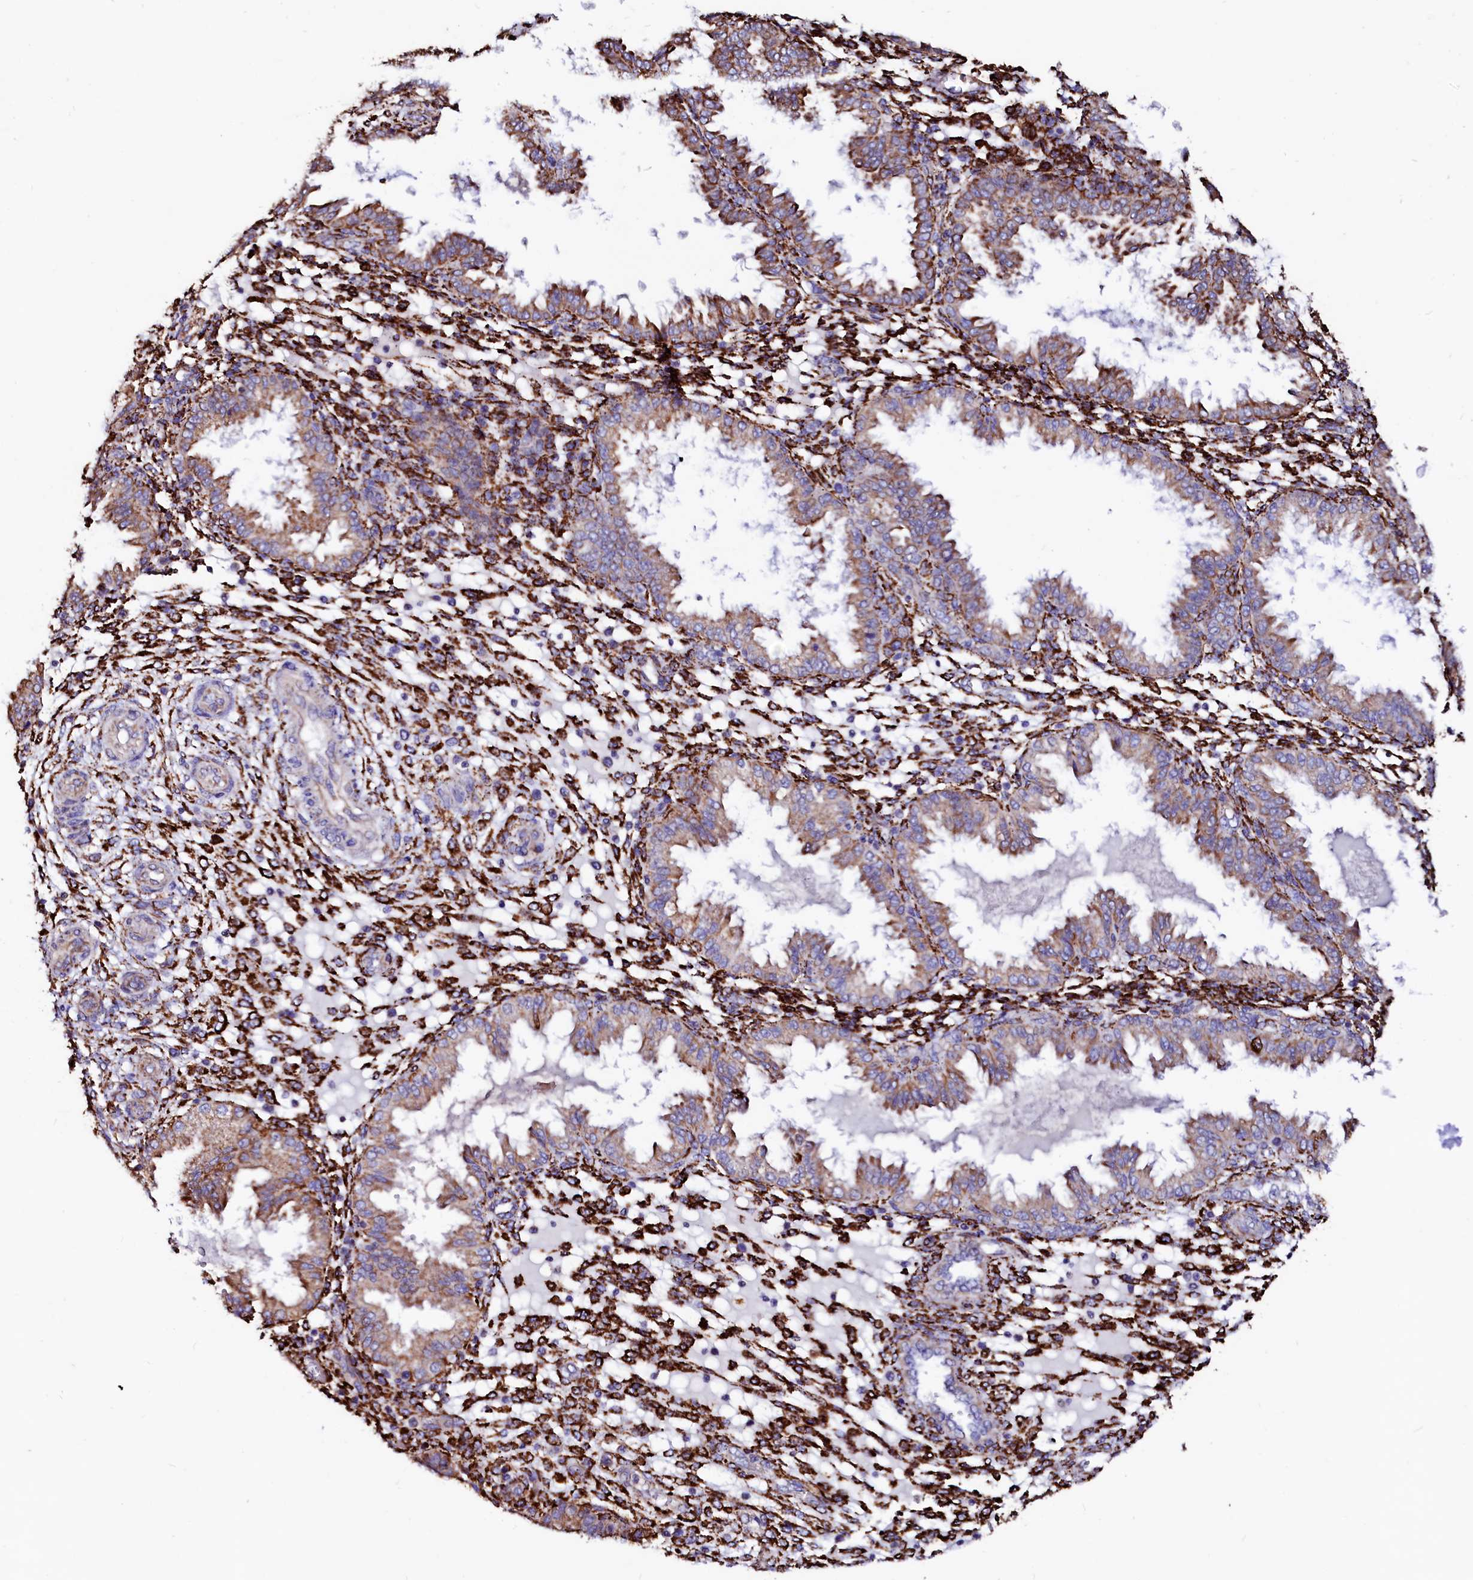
{"staining": {"intensity": "strong", "quantity": ">75%", "location": "cytoplasmic/membranous"}, "tissue": "endometrium", "cell_type": "Cells in endometrial stroma", "image_type": "normal", "snomed": [{"axis": "morphology", "description": "Normal tissue, NOS"}, {"axis": "topography", "description": "Endometrium"}], "caption": "DAB (3,3'-diaminobenzidine) immunohistochemical staining of unremarkable endometrium exhibits strong cytoplasmic/membranous protein expression in approximately >75% of cells in endometrial stroma.", "gene": "MAOB", "patient": {"sex": "female", "age": 33}}